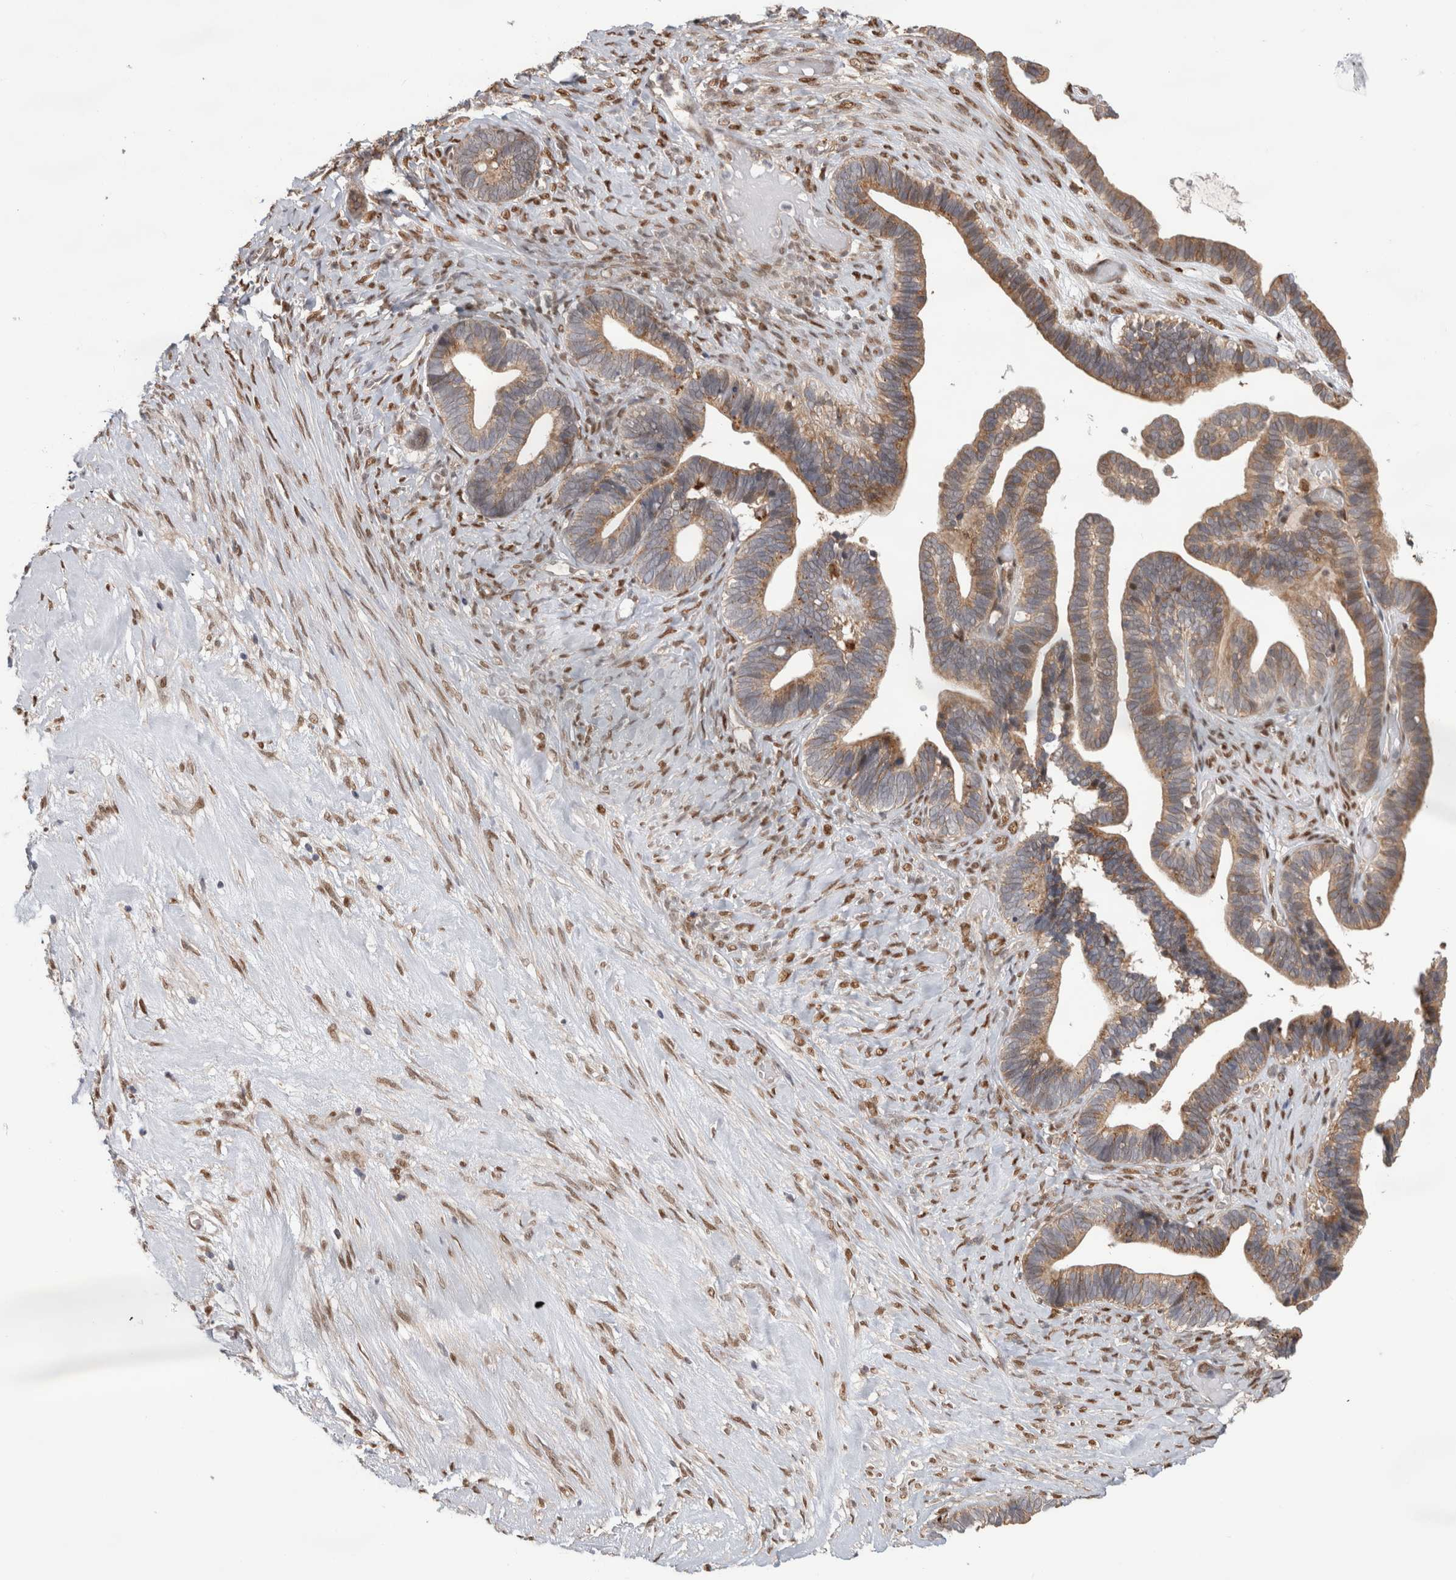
{"staining": {"intensity": "moderate", "quantity": ">75%", "location": "cytoplasmic/membranous"}, "tissue": "ovarian cancer", "cell_type": "Tumor cells", "image_type": "cancer", "snomed": [{"axis": "morphology", "description": "Cystadenocarcinoma, serous, NOS"}, {"axis": "topography", "description": "Ovary"}], "caption": "There is medium levels of moderate cytoplasmic/membranous staining in tumor cells of serous cystadenocarcinoma (ovarian), as demonstrated by immunohistochemical staining (brown color).", "gene": "NAB2", "patient": {"sex": "female", "age": 56}}